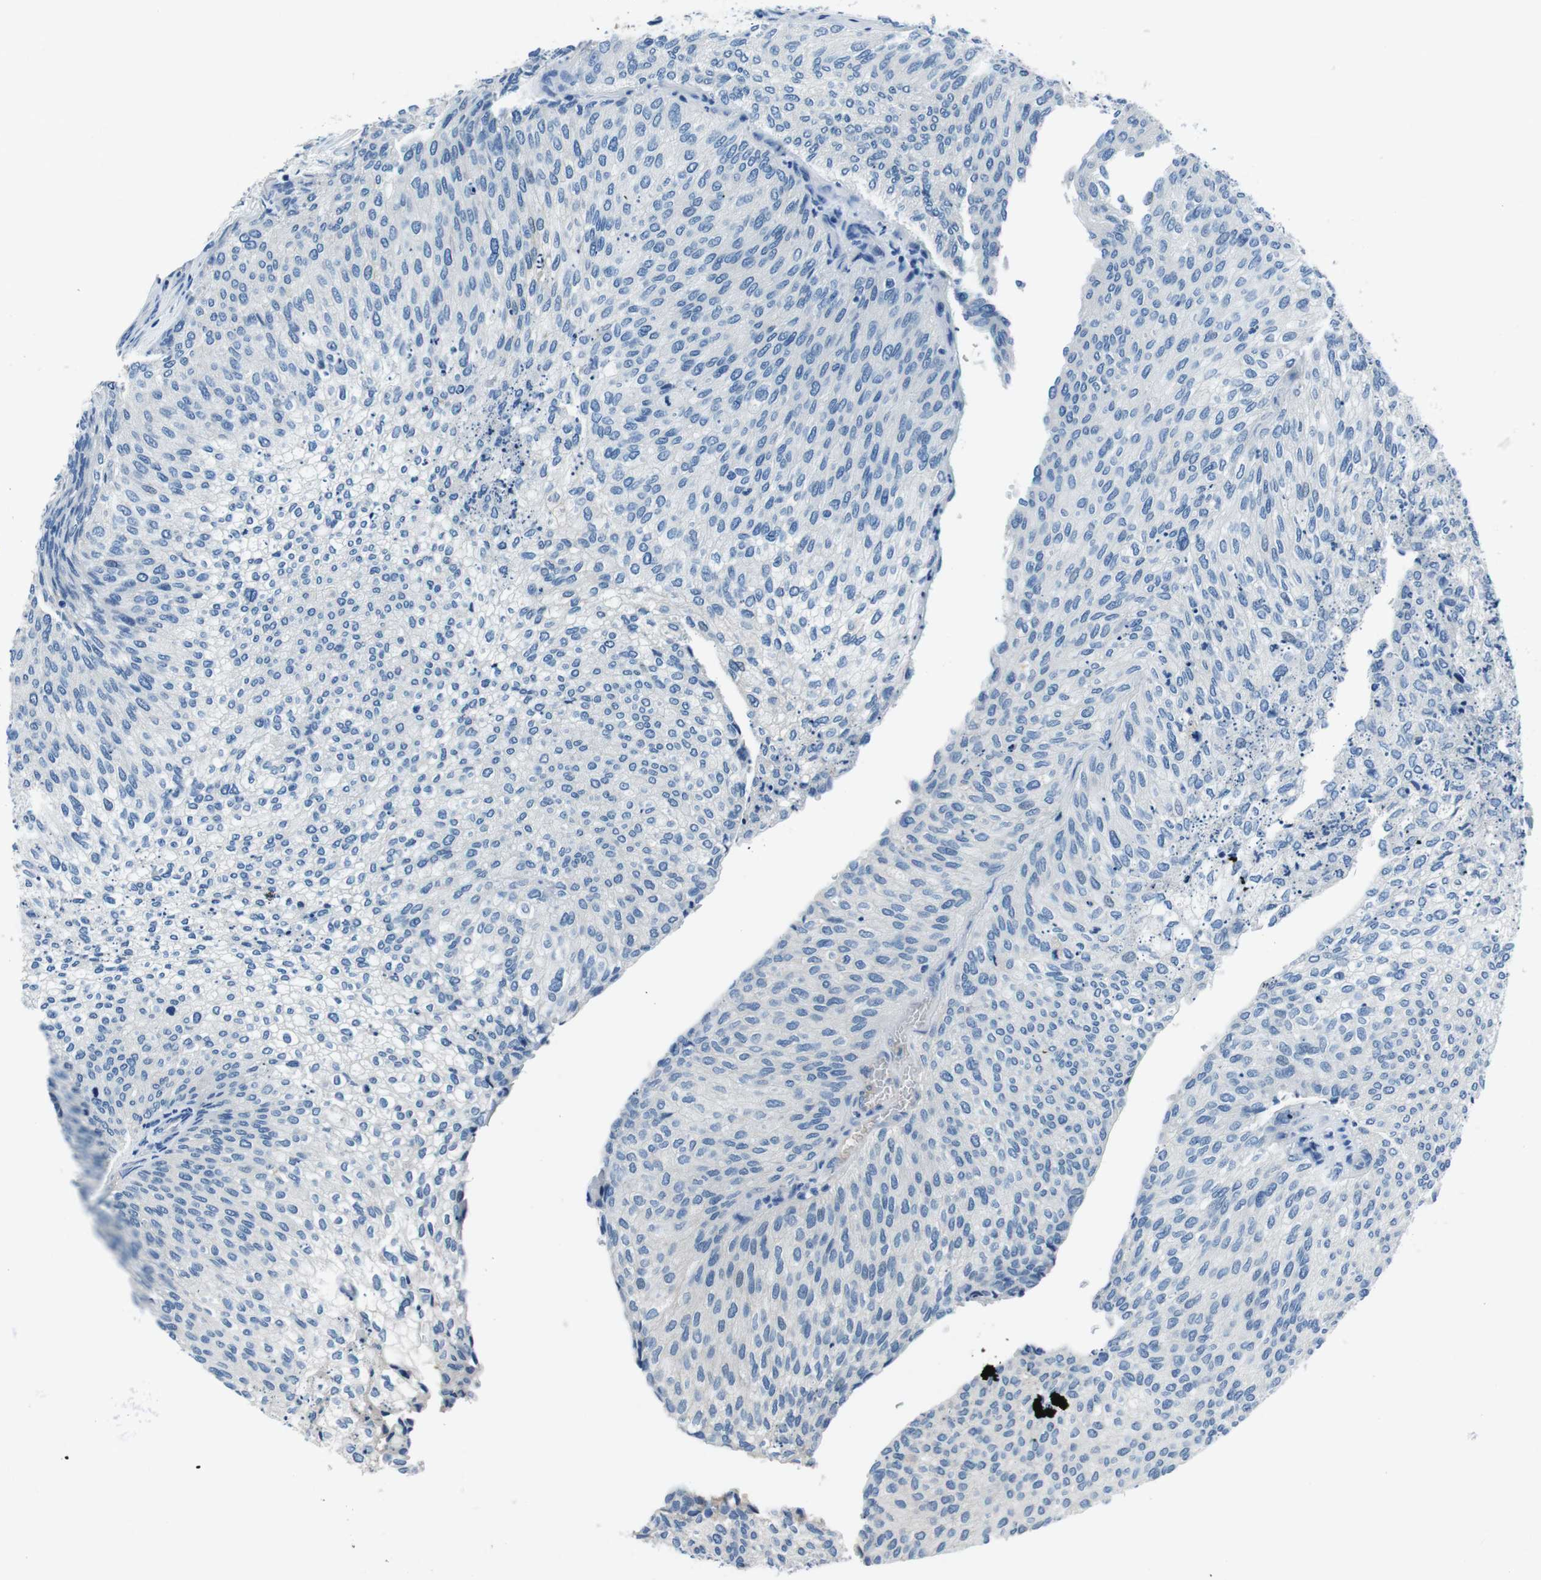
{"staining": {"intensity": "negative", "quantity": "none", "location": "none"}, "tissue": "urothelial cancer", "cell_type": "Tumor cells", "image_type": "cancer", "snomed": [{"axis": "morphology", "description": "Urothelial carcinoma, Low grade"}, {"axis": "topography", "description": "Urinary bladder"}], "caption": "An immunohistochemistry (IHC) histopathology image of low-grade urothelial carcinoma is shown. There is no staining in tumor cells of low-grade urothelial carcinoma.", "gene": "CASQ1", "patient": {"sex": "female", "age": 79}}